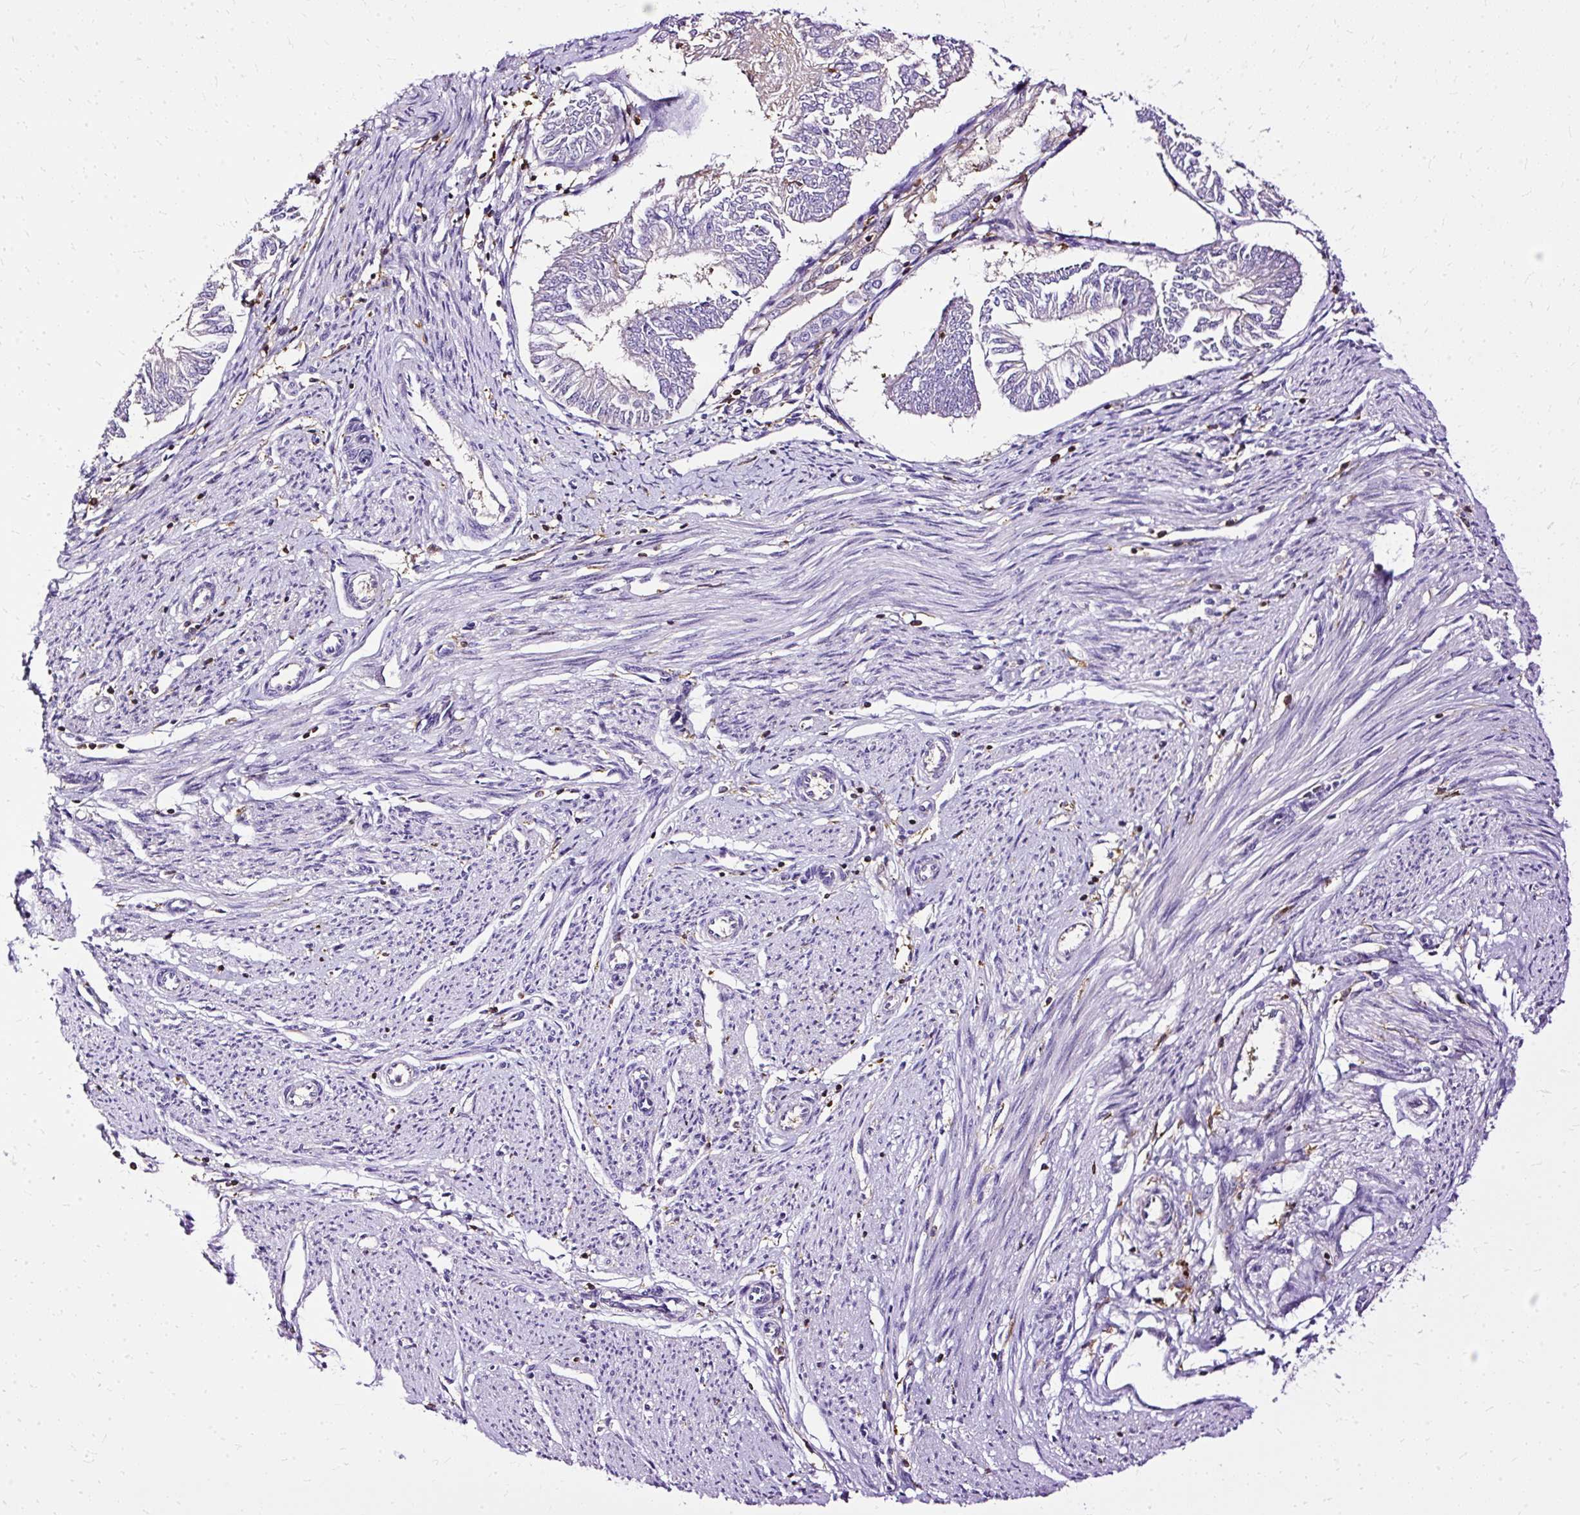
{"staining": {"intensity": "negative", "quantity": "none", "location": "none"}, "tissue": "endometrial cancer", "cell_type": "Tumor cells", "image_type": "cancer", "snomed": [{"axis": "morphology", "description": "Adenocarcinoma, NOS"}, {"axis": "topography", "description": "Endometrium"}], "caption": "High power microscopy photomicrograph of an immunohistochemistry photomicrograph of endometrial cancer (adenocarcinoma), revealing no significant staining in tumor cells. (Stains: DAB IHC with hematoxylin counter stain, Microscopy: brightfield microscopy at high magnification).", "gene": "TWF2", "patient": {"sex": "female", "age": 58}}